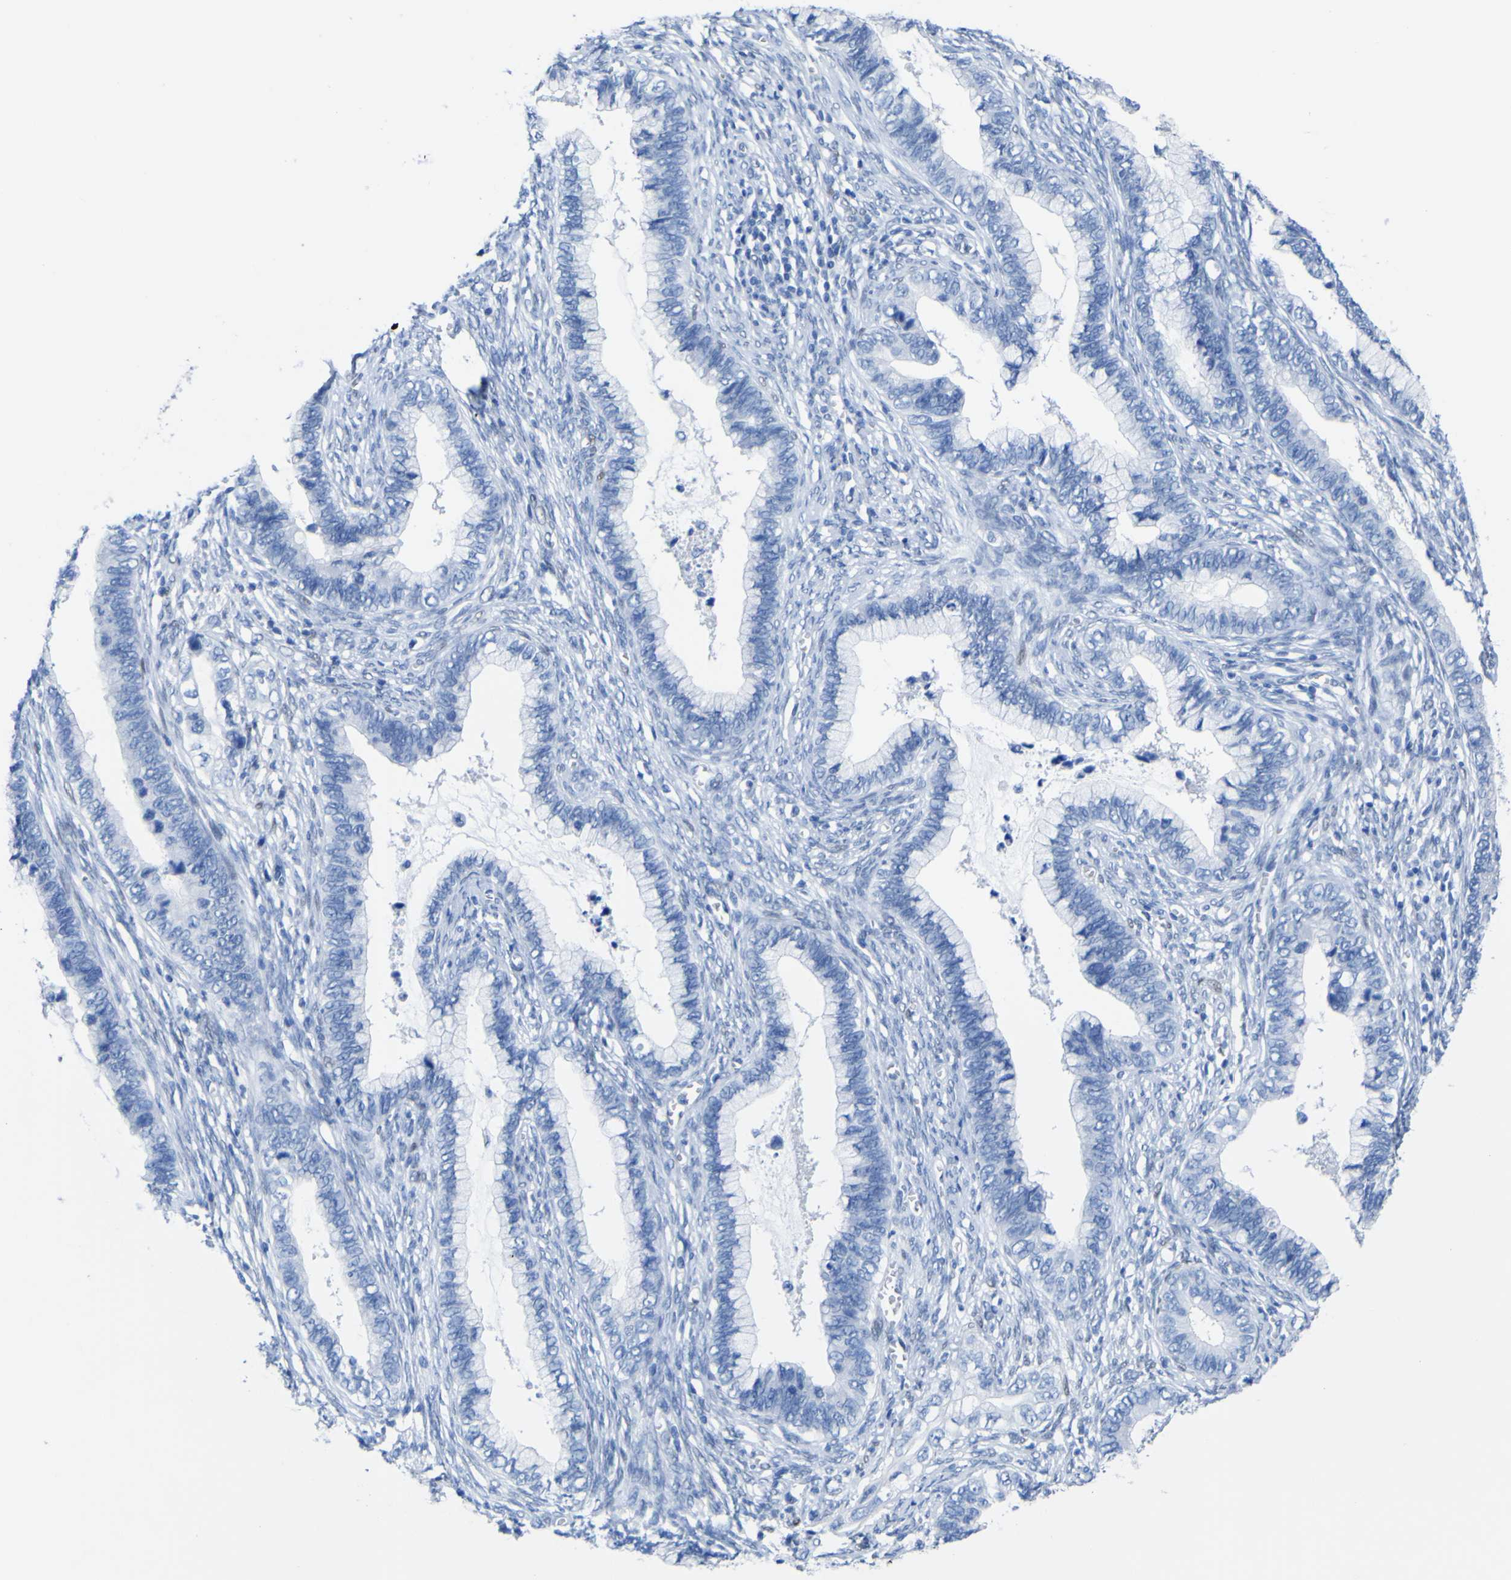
{"staining": {"intensity": "negative", "quantity": "none", "location": "none"}, "tissue": "cervical cancer", "cell_type": "Tumor cells", "image_type": "cancer", "snomed": [{"axis": "morphology", "description": "Adenocarcinoma, NOS"}, {"axis": "topography", "description": "Cervix"}], "caption": "The histopathology image exhibits no staining of tumor cells in cervical cancer.", "gene": "DACH1", "patient": {"sex": "female", "age": 44}}